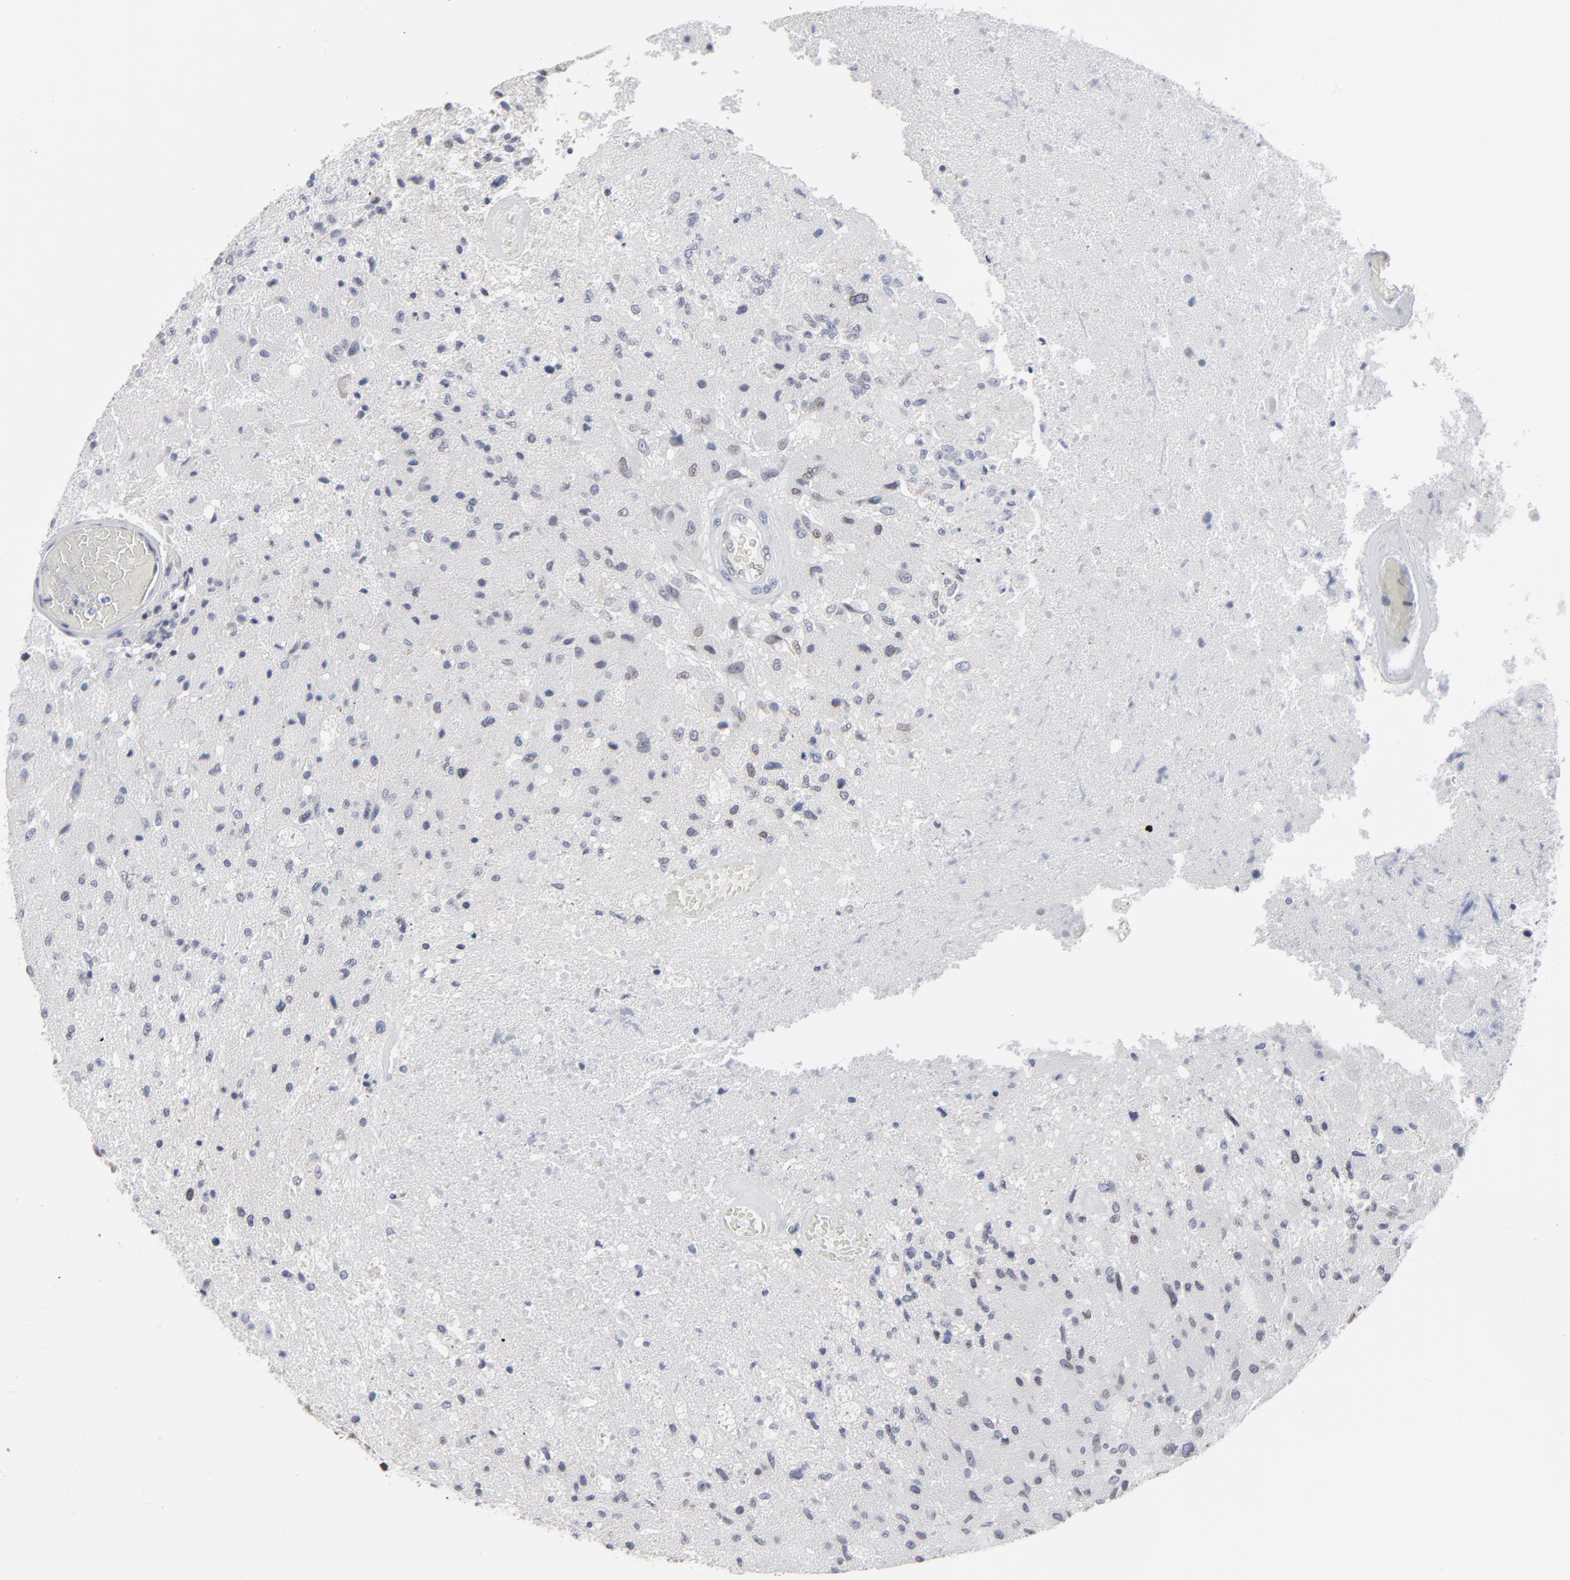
{"staining": {"intensity": "weak", "quantity": "<25%", "location": "nuclear"}, "tissue": "glioma", "cell_type": "Tumor cells", "image_type": "cancer", "snomed": [{"axis": "morphology", "description": "Normal tissue, NOS"}, {"axis": "morphology", "description": "Glioma, malignant, High grade"}, {"axis": "topography", "description": "Cerebral cortex"}], "caption": "A histopathology image of high-grade glioma (malignant) stained for a protein demonstrates no brown staining in tumor cells. Brightfield microscopy of IHC stained with DAB (3,3'-diaminobenzidine) (brown) and hematoxylin (blue), captured at high magnification.", "gene": "SYNE2", "patient": {"sex": "male", "age": 77}}